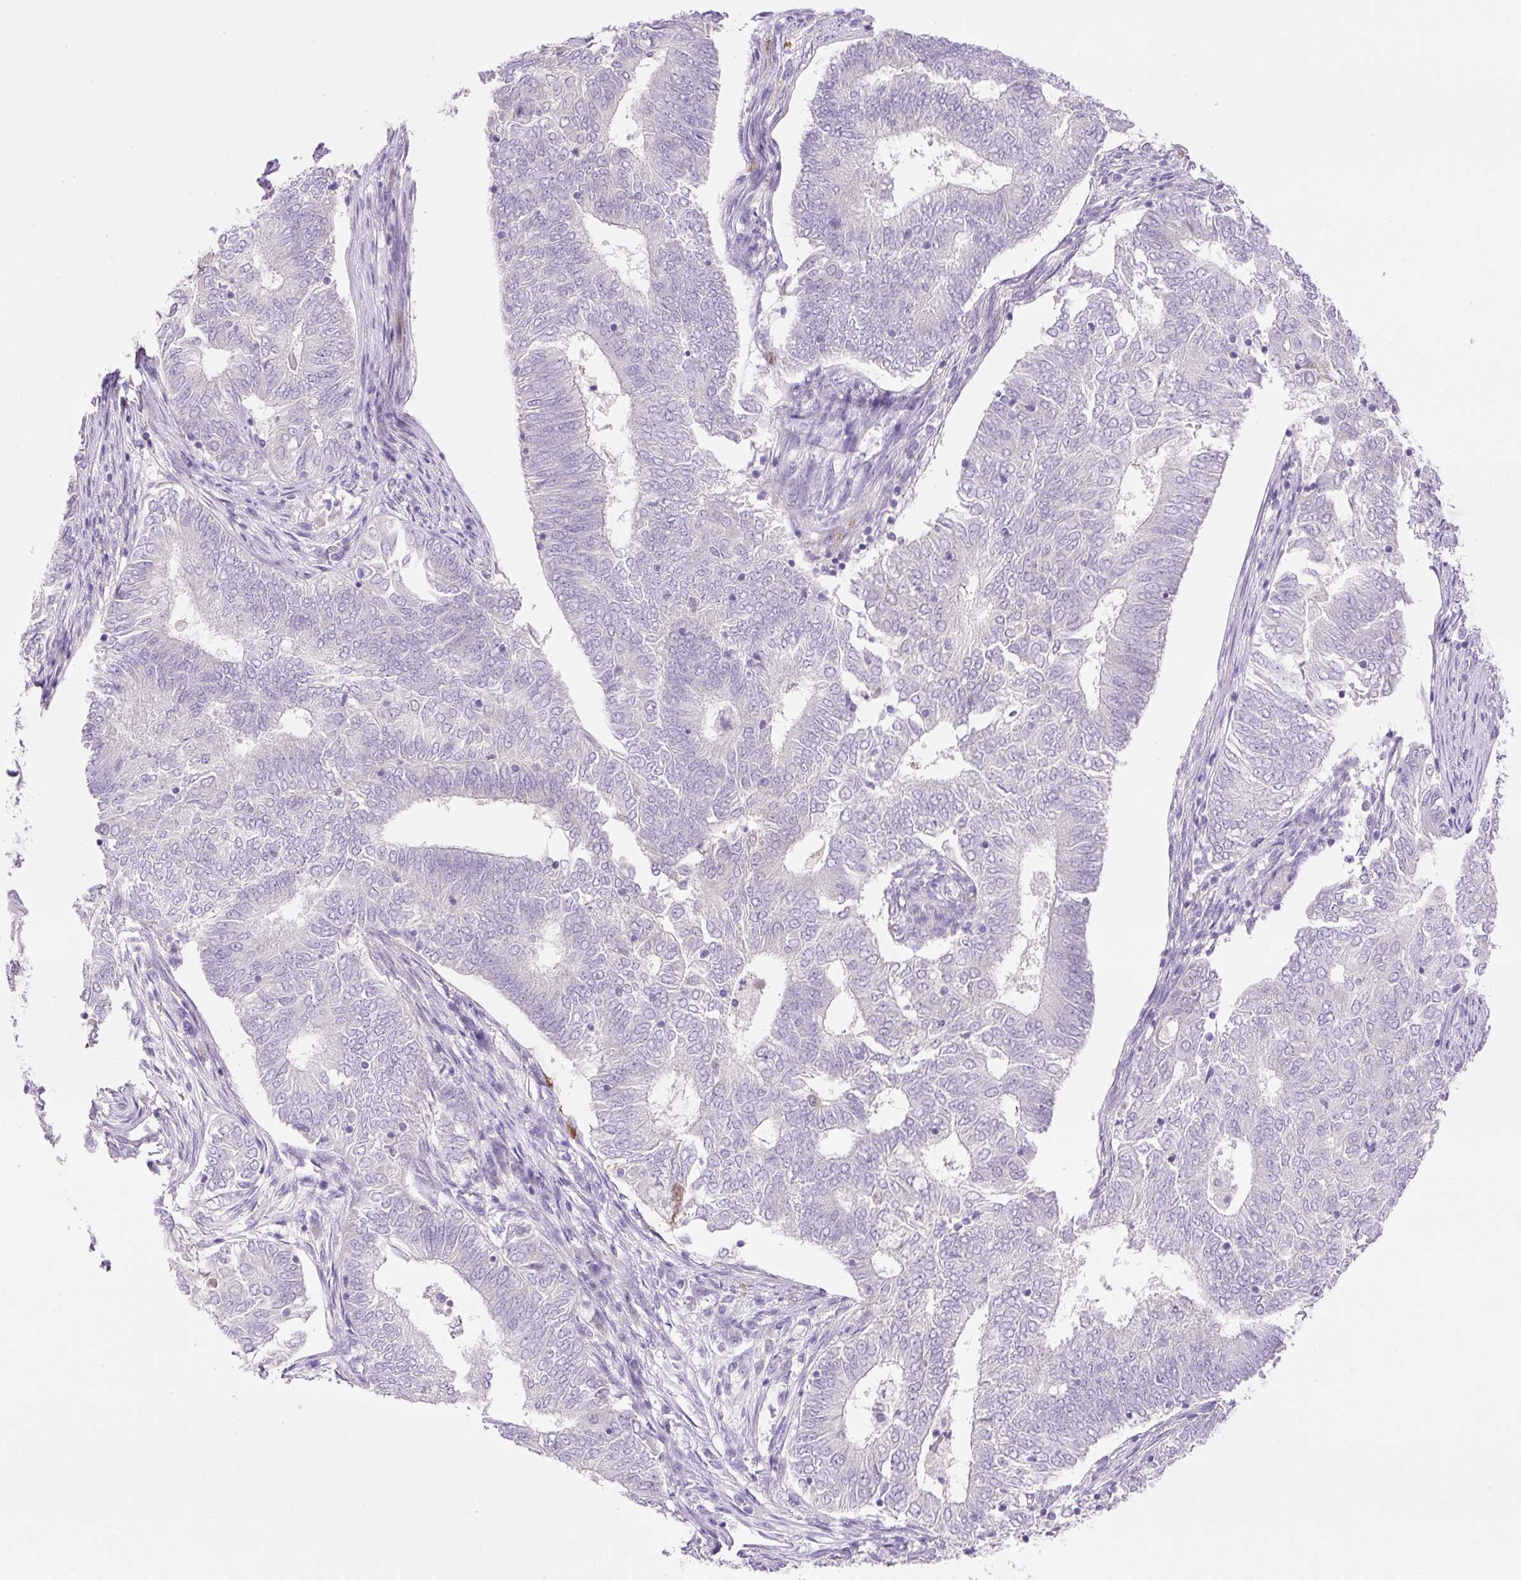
{"staining": {"intensity": "negative", "quantity": "none", "location": "none"}, "tissue": "endometrial cancer", "cell_type": "Tumor cells", "image_type": "cancer", "snomed": [{"axis": "morphology", "description": "Adenocarcinoma, NOS"}, {"axis": "topography", "description": "Endometrium"}], "caption": "DAB immunohistochemical staining of human endometrial adenocarcinoma reveals no significant positivity in tumor cells.", "gene": "NDST3", "patient": {"sex": "female", "age": 62}}